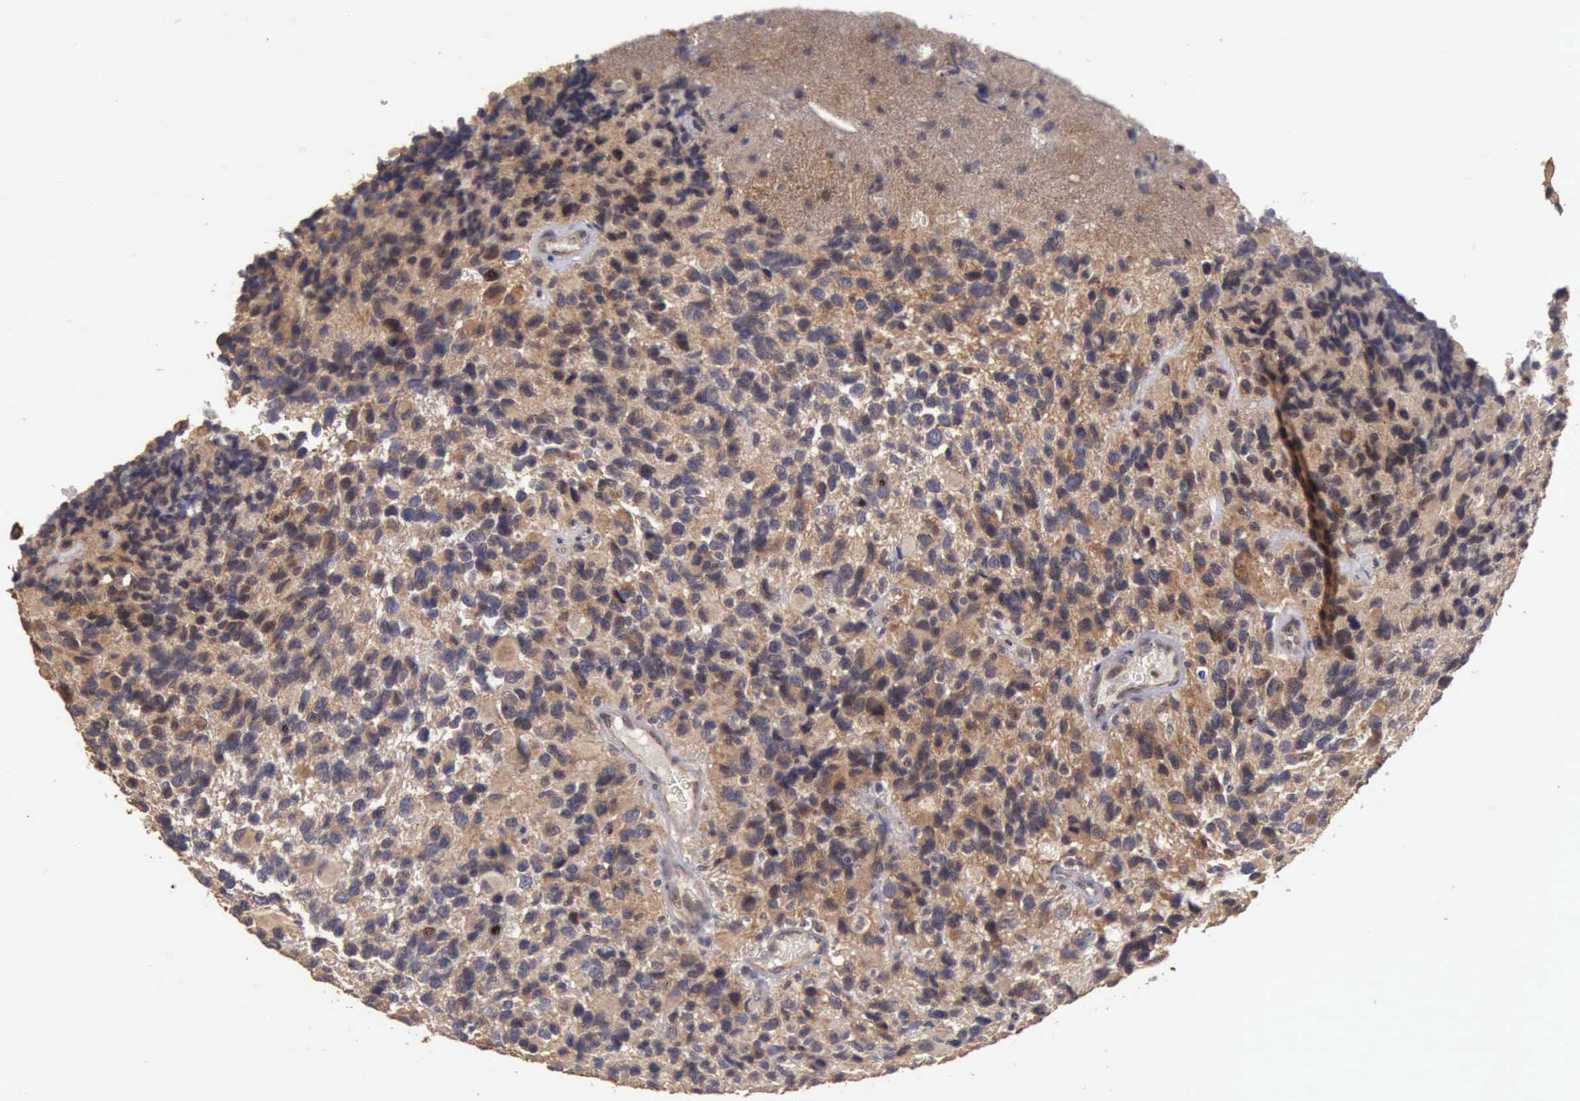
{"staining": {"intensity": "negative", "quantity": "none", "location": "none"}, "tissue": "glioma", "cell_type": "Tumor cells", "image_type": "cancer", "snomed": [{"axis": "morphology", "description": "Glioma, malignant, High grade"}, {"axis": "topography", "description": "Brain"}], "caption": "The image reveals no significant positivity in tumor cells of high-grade glioma (malignant).", "gene": "BMX", "patient": {"sex": "male", "age": 77}}